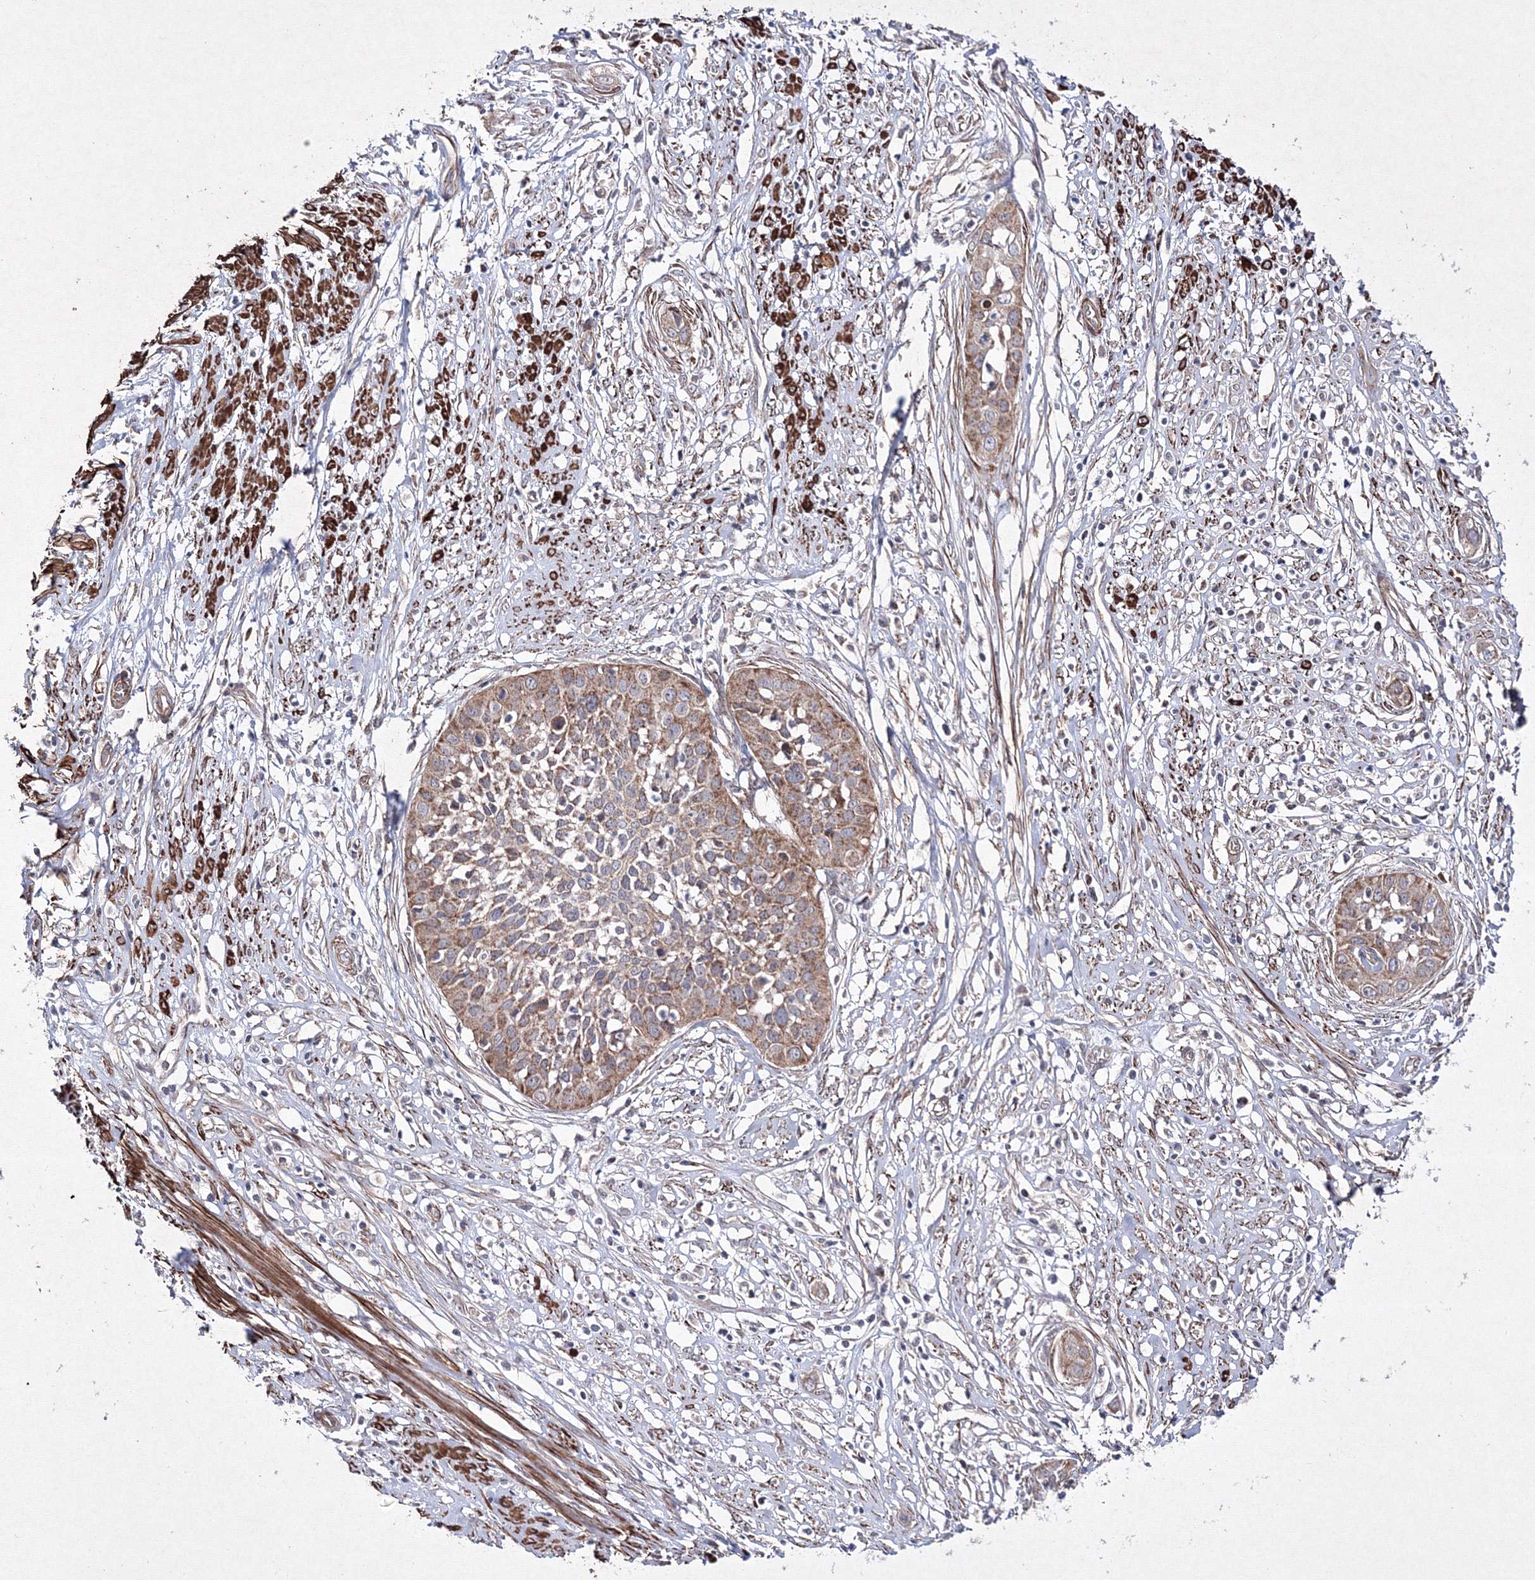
{"staining": {"intensity": "weak", "quantity": "25%-75%", "location": "cytoplasmic/membranous"}, "tissue": "cervical cancer", "cell_type": "Tumor cells", "image_type": "cancer", "snomed": [{"axis": "morphology", "description": "Squamous cell carcinoma, NOS"}, {"axis": "topography", "description": "Cervix"}], "caption": "Immunohistochemistry histopathology image of cervical squamous cell carcinoma stained for a protein (brown), which displays low levels of weak cytoplasmic/membranous expression in about 25%-75% of tumor cells.", "gene": "GFM1", "patient": {"sex": "female", "age": 34}}